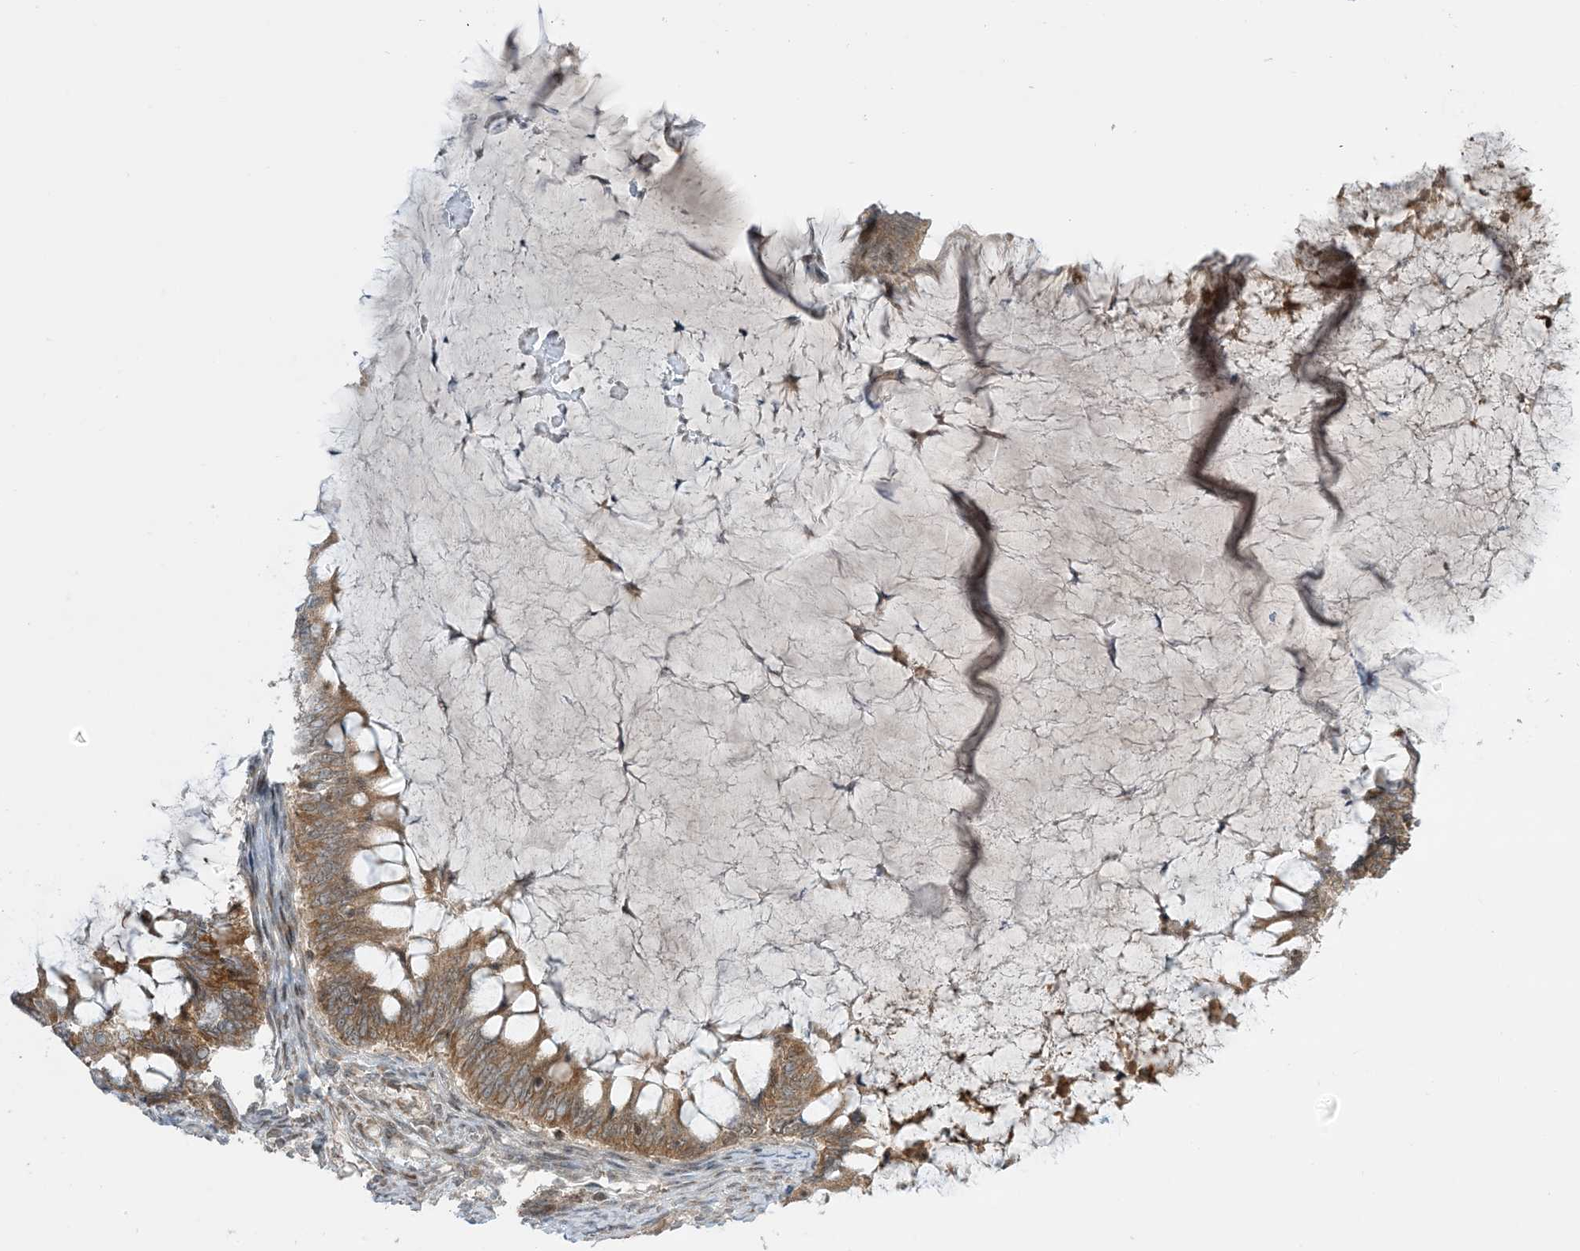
{"staining": {"intensity": "moderate", "quantity": ">75%", "location": "cytoplasmic/membranous"}, "tissue": "ovarian cancer", "cell_type": "Tumor cells", "image_type": "cancer", "snomed": [{"axis": "morphology", "description": "Cystadenocarcinoma, mucinous, NOS"}, {"axis": "topography", "description": "Ovary"}], "caption": "The histopathology image demonstrates a brown stain indicating the presence of a protein in the cytoplasmic/membranous of tumor cells in ovarian mucinous cystadenocarcinoma.", "gene": "PHLDB2", "patient": {"sex": "female", "age": 61}}